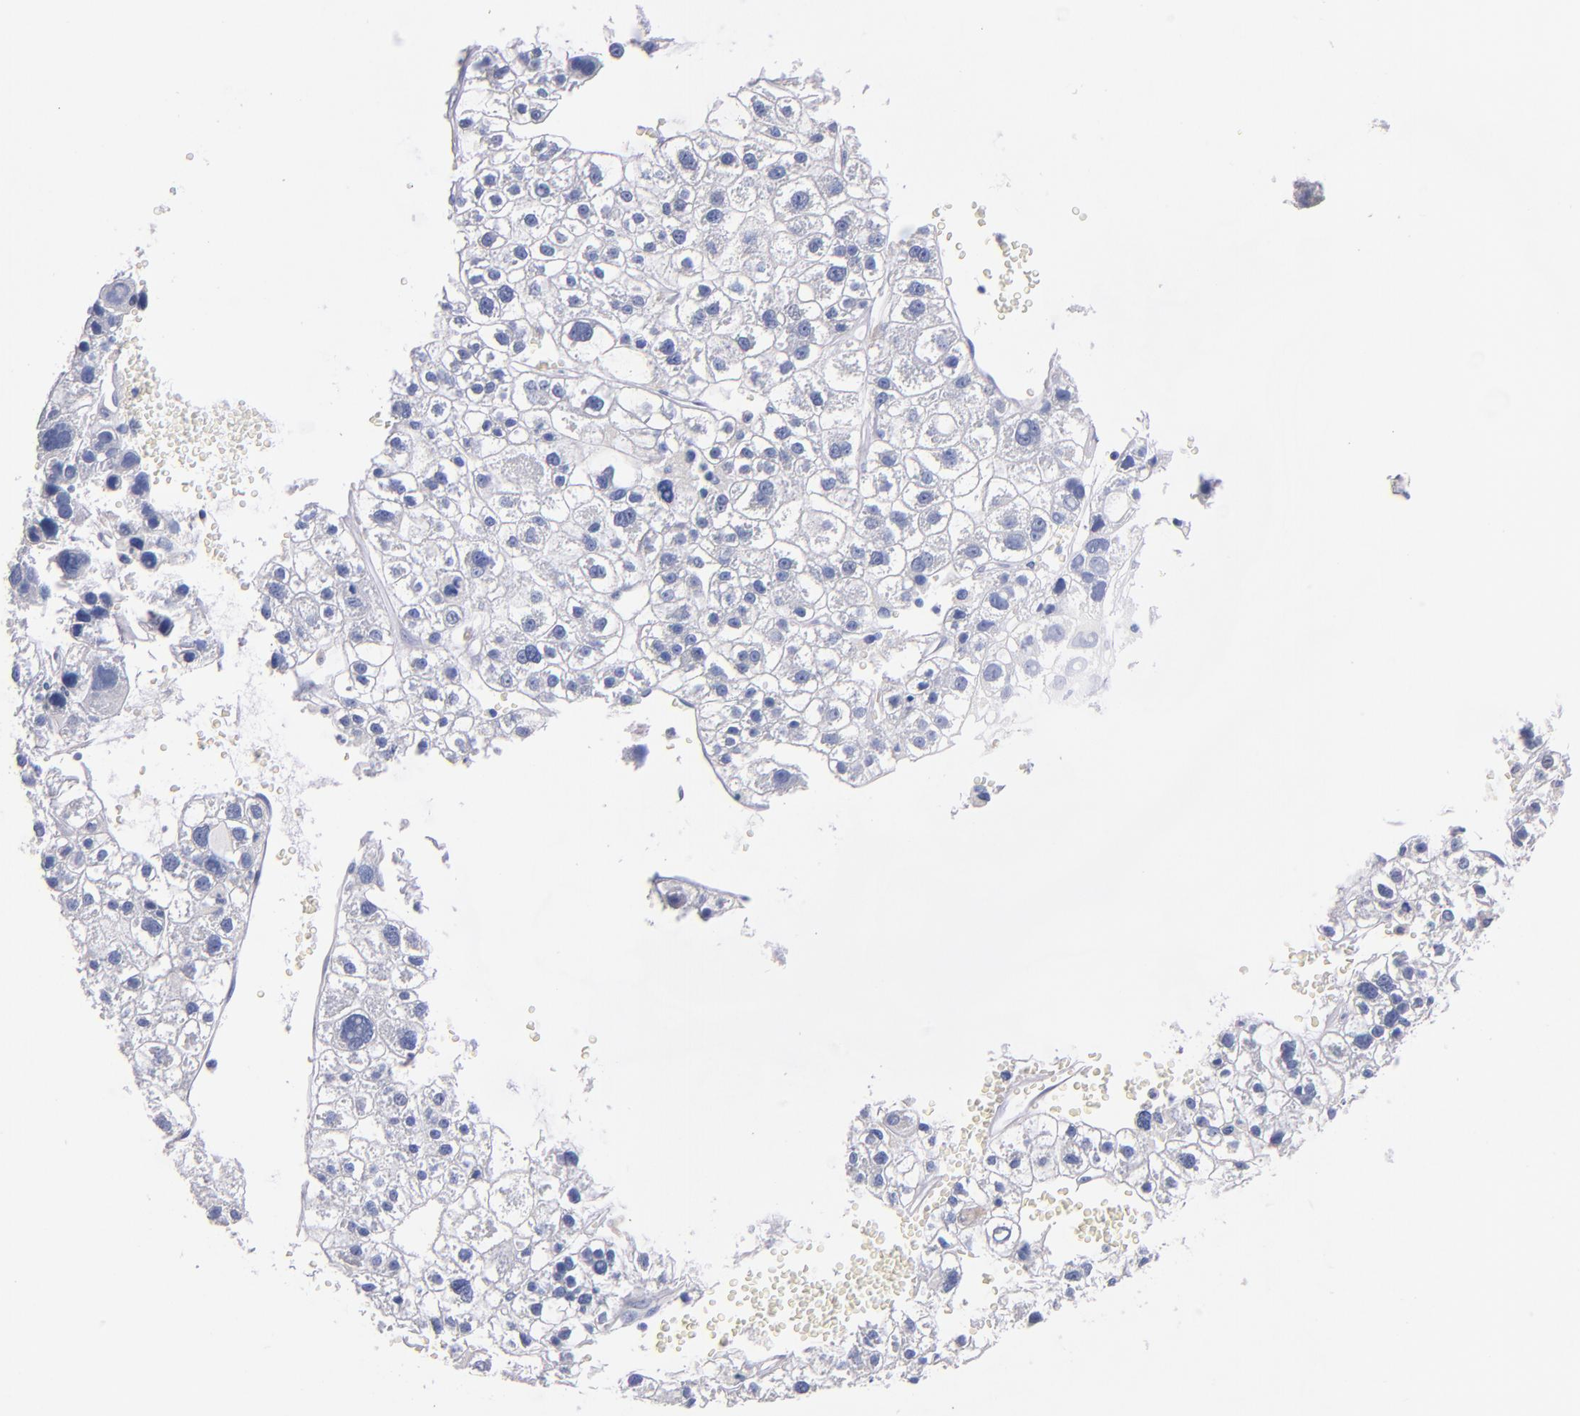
{"staining": {"intensity": "negative", "quantity": "none", "location": "none"}, "tissue": "liver cancer", "cell_type": "Tumor cells", "image_type": "cancer", "snomed": [{"axis": "morphology", "description": "Carcinoma, Hepatocellular, NOS"}, {"axis": "topography", "description": "Liver"}], "caption": "The immunohistochemistry image has no significant positivity in tumor cells of liver hepatocellular carcinoma tissue.", "gene": "CNTNAP2", "patient": {"sex": "female", "age": 85}}